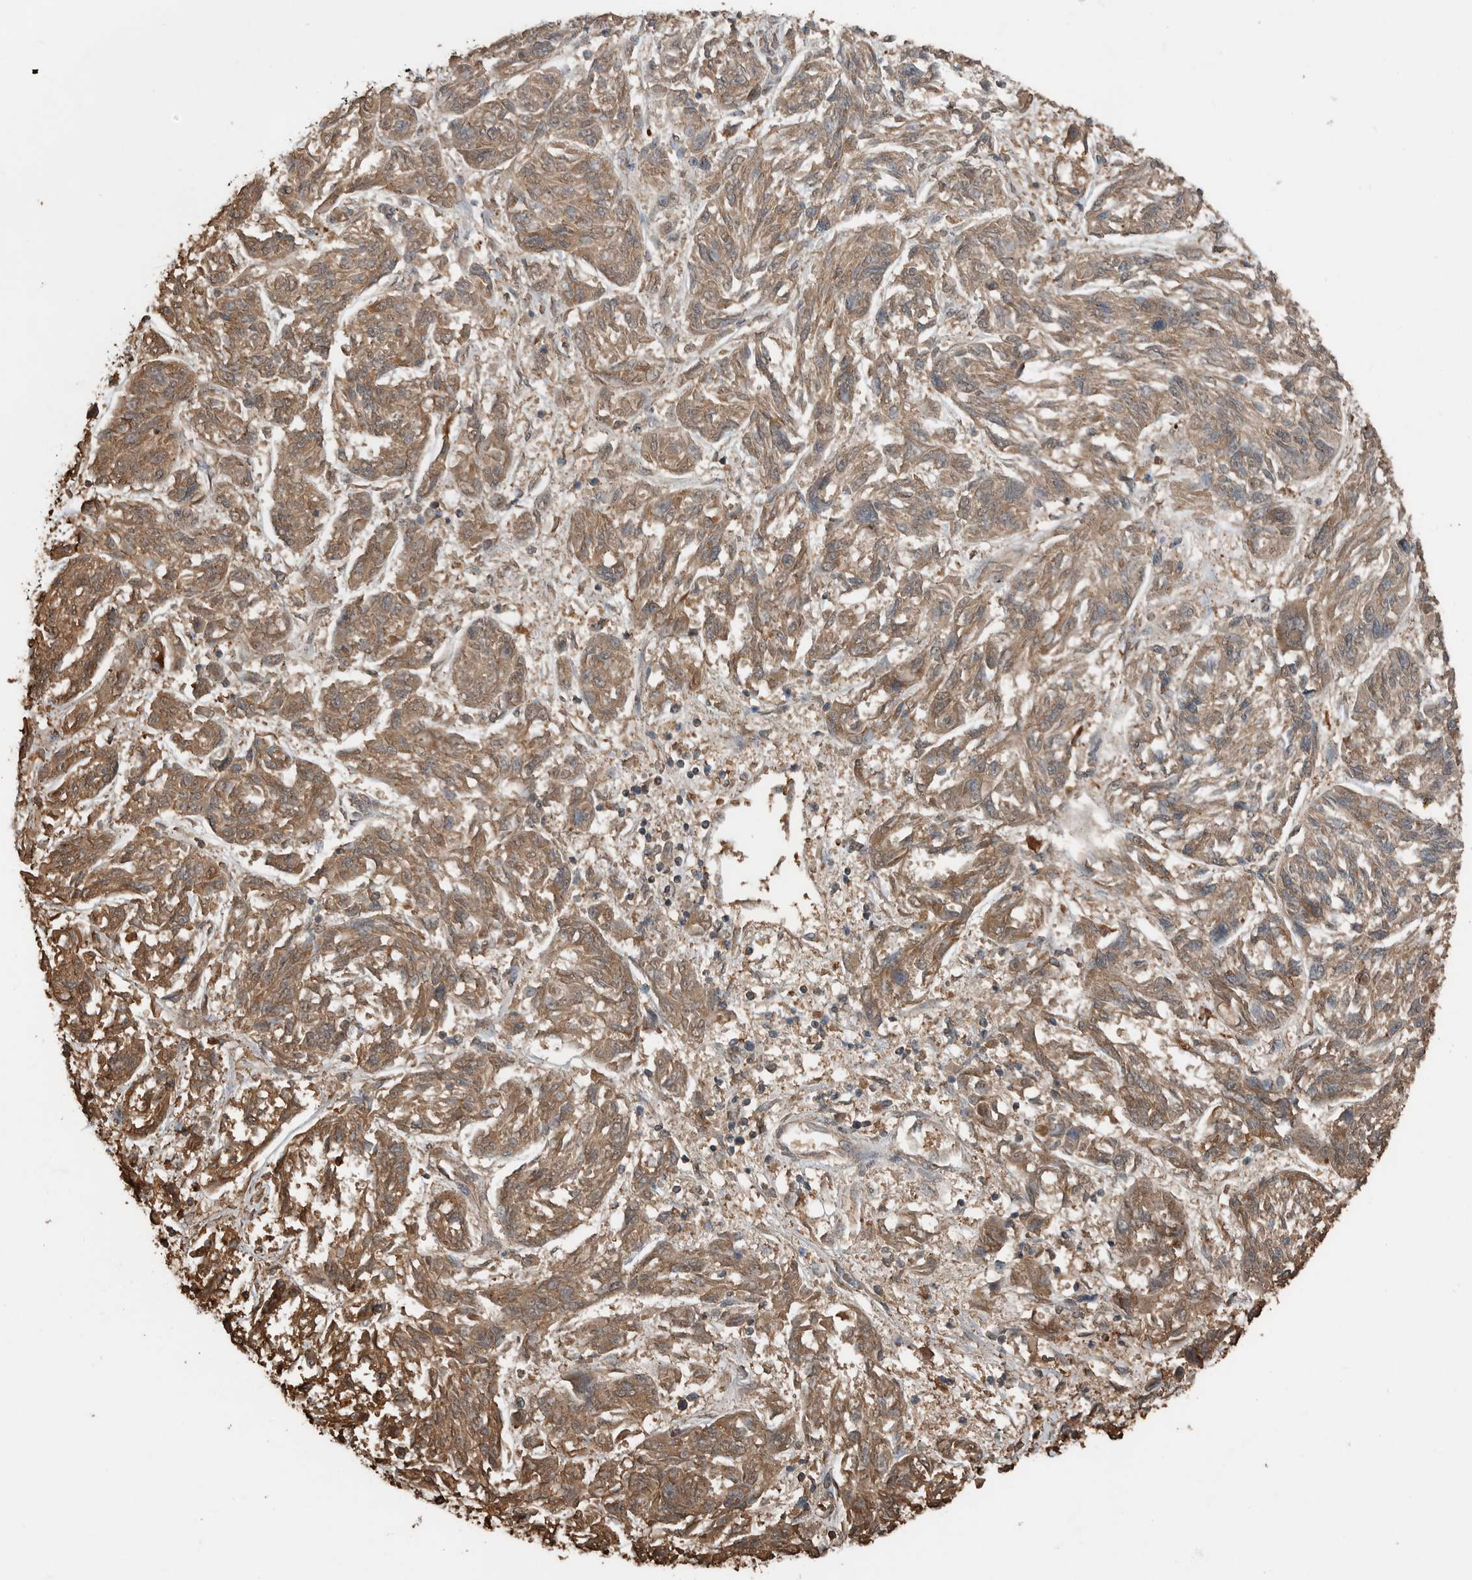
{"staining": {"intensity": "moderate", "quantity": ">75%", "location": "cytoplasmic/membranous"}, "tissue": "melanoma", "cell_type": "Tumor cells", "image_type": "cancer", "snomed": [{"axis": "morphology", "description": "Malignant melanoma, NOS"}, {"axis": "topography", "description": "Skin"}], "caption": "A high-resolution histopathology image shows immunohistochemistry staining of malignant melanoma, which displays moderate cytoplasmic/membranous expression in about >75% of tumor cells.", "gene": "BLZF1", "patient": {"sex": "male", "age": 53}}